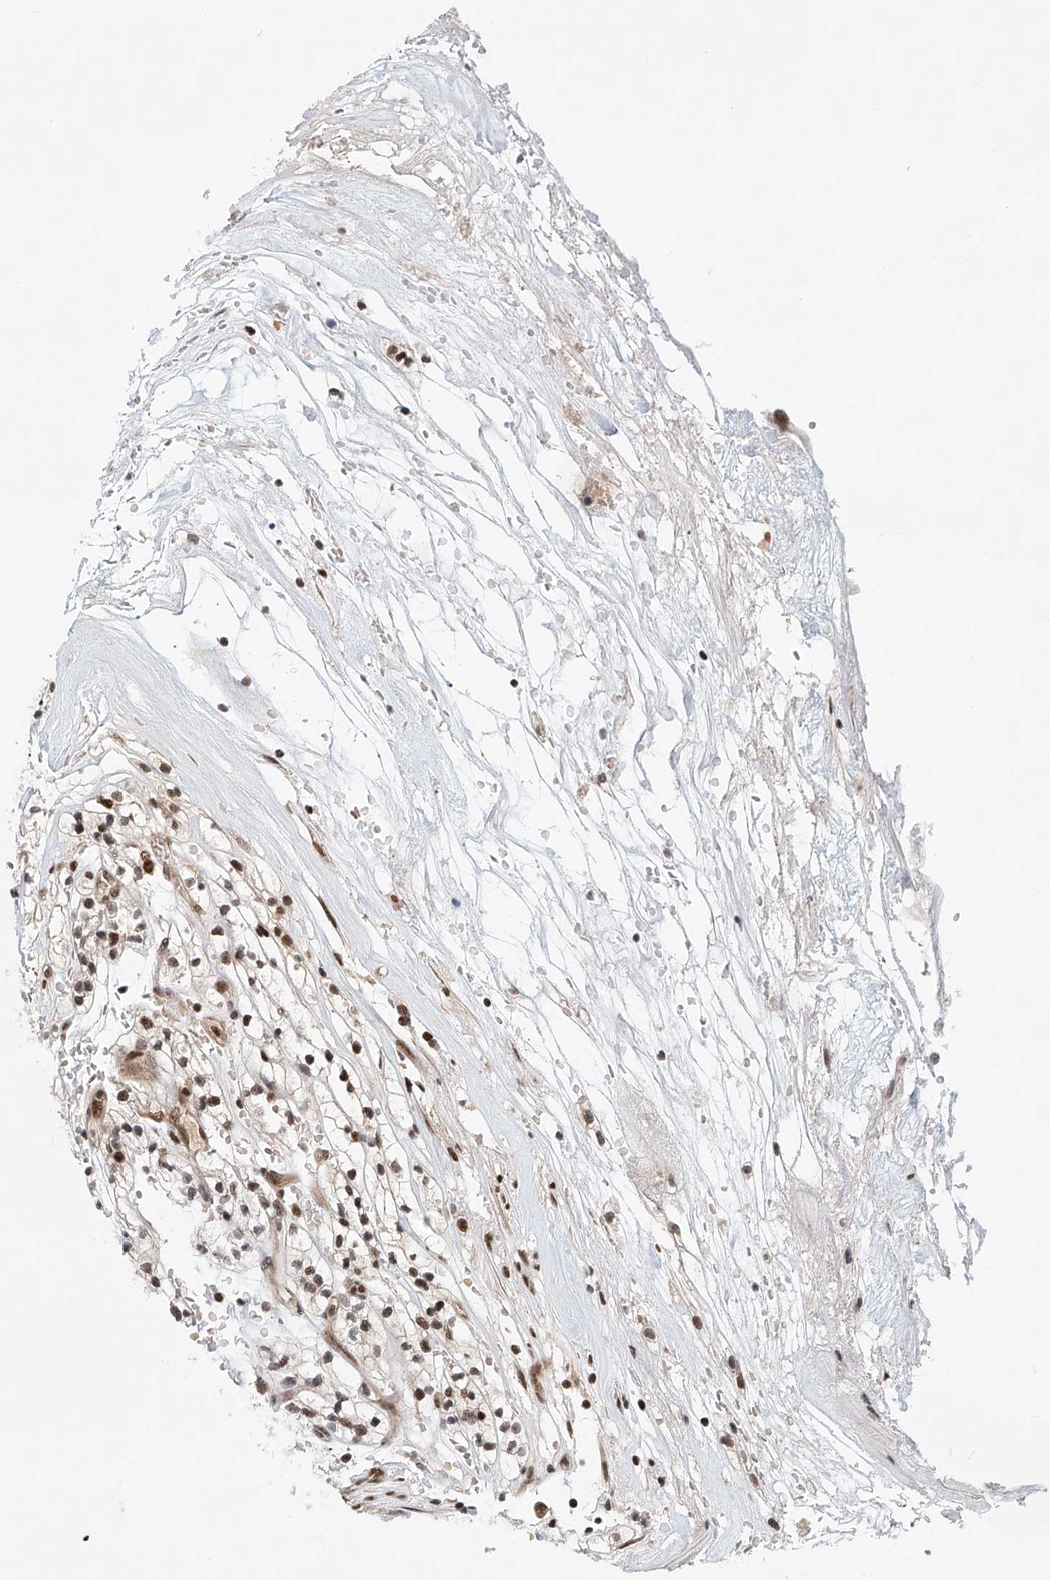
{"staining": {"intensity": "moderate", "quantity": "25%-75%", "location": "nuclear"}, "tissue": "renal cancer", "cell_type": "Tumor cells", "image_type": "cancer", "snomed": [{"axis": "morphology", "description": "Adenocarcinoma, NOS"}, {"axis": "topography", "description": "Kidney"}], "caption": "Protein analysis of renal cancer tissue displays moderate nuclear positivity in approximately 25%-75% of tumor cells. The protein of interest is stained brown, and the nuclei are stained in blue (DAB IHC with brightfield microscopy, high magnification).", "gene": "ZNF470", "patient": {"sex": "female", "age": 57}}